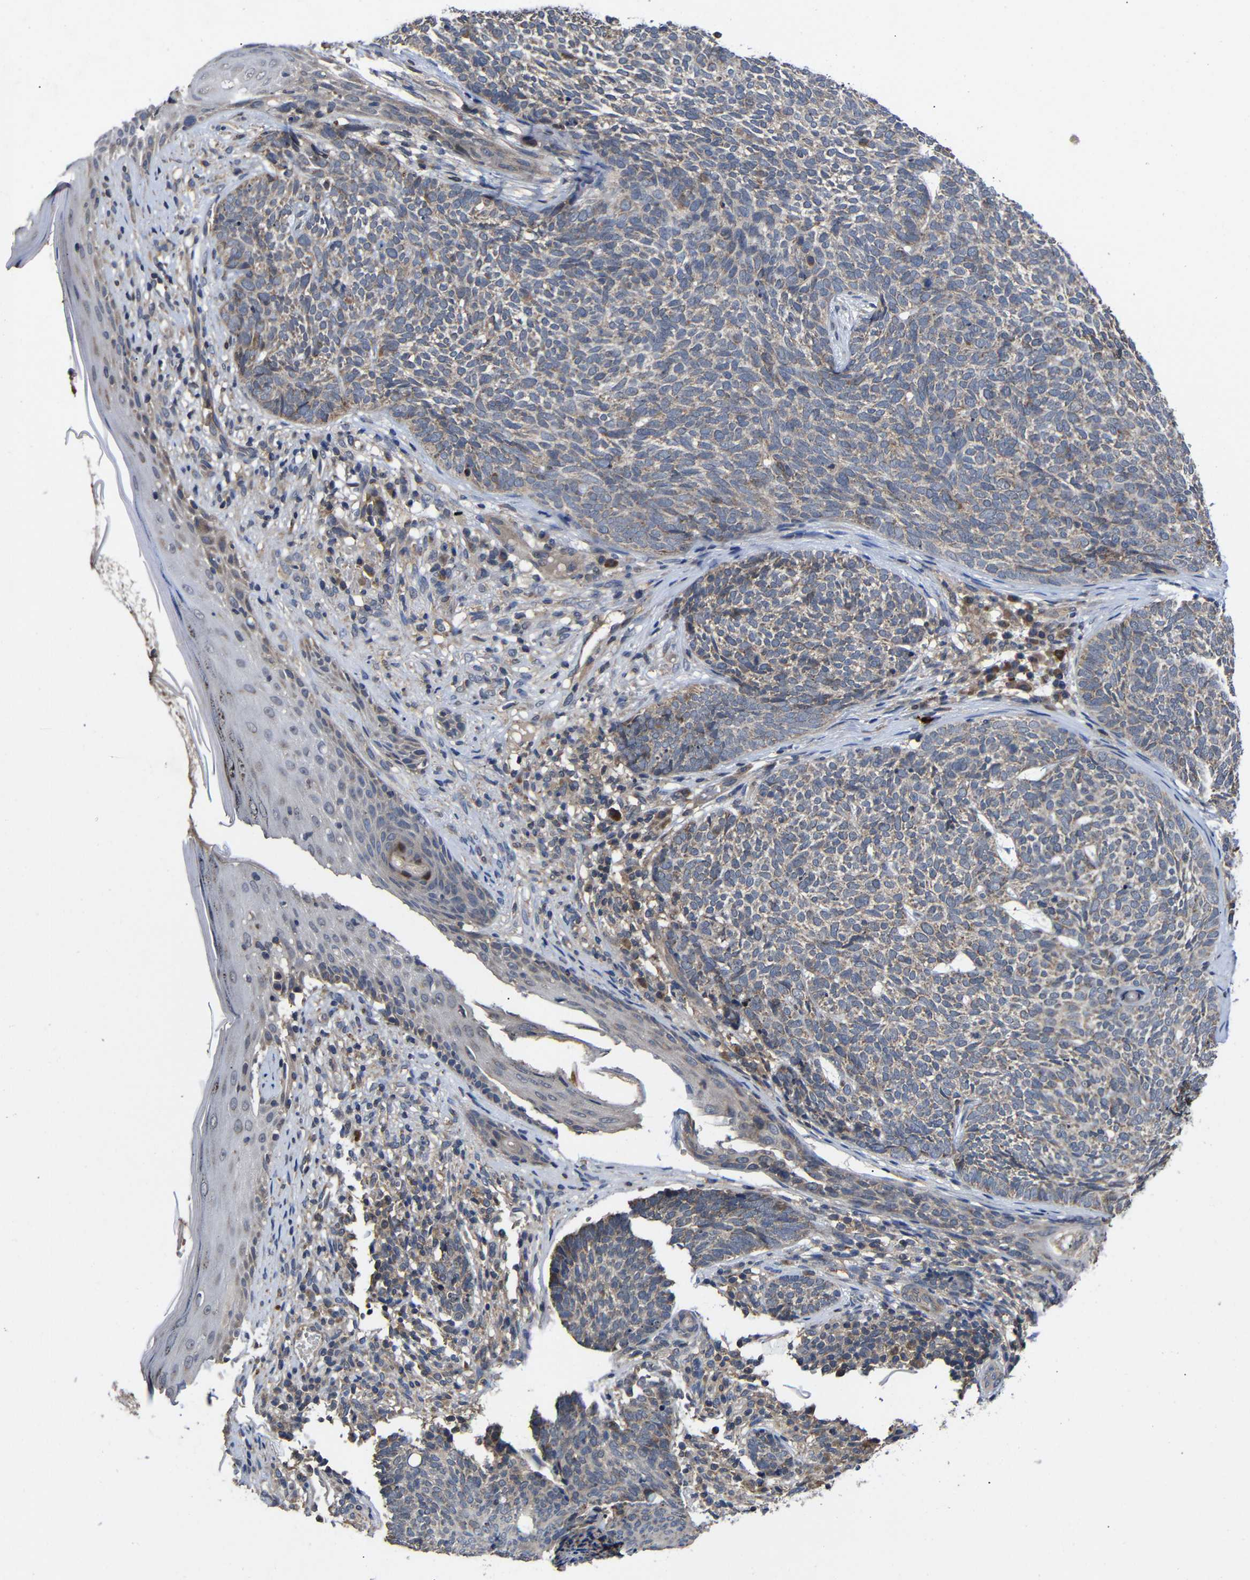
{"staining": {"intensity": "moderate", "quantity": "25%-75%", "location": "cytoplasmic/membranous"}, "tissue": "skin cancer", "cell_type": "Tumor cells", "image_type": "cancer", "snomed": [{"axis": "morphology", "description": "Basal cell carcinoma"}, {"axis": "topography", "description": "Skin"}], "caption": "Immunohistochemistry (IHC) of basal cell carcinoma (skin) demonstrates medium levels of moderate cytoplasmic/membranous staining in about 25%-75% of tumor cells. The staining was performed using DAB (3,3'-diaminobenzidine) to visualize the protein expression in brown, while the nuclei were stained in blue with hematoxylin (Magnification: 20x).", "gene": "LPAR5", "patient": {"sex": "female", "age": 84}}